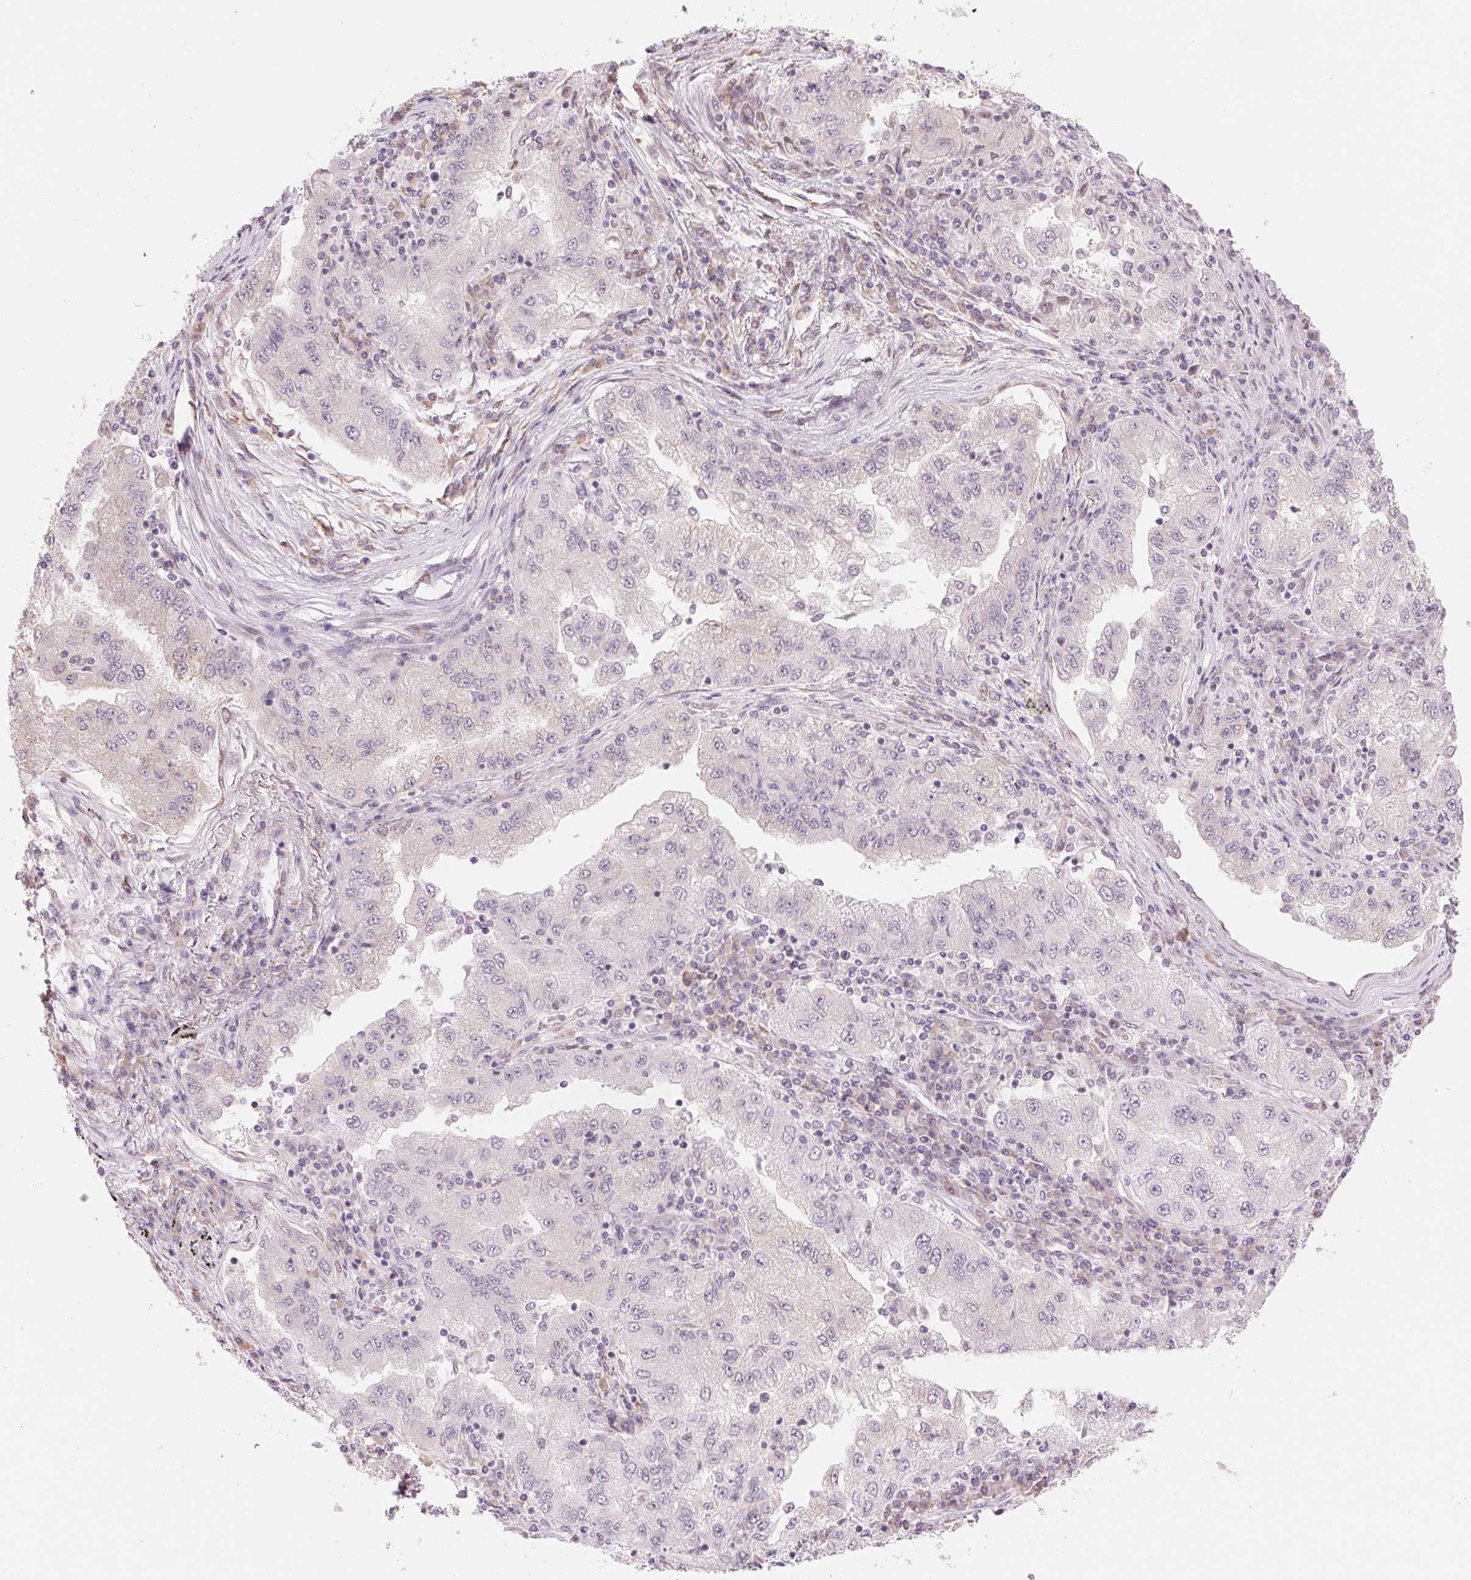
{"staining": {"intensity": "negative", "quantity": "none", "location": "none"}, "tissue": "lung cancer", "cell_type": "Tumor cells", "image_type": "cancer", "snomed": [{"axis": "morphology", "description": "Adenocarcinoma, NOS"}, {"axis": "morphology", "description": "Adenocarcinoma primary or metastatic"}, {"axis": "topography", "description": "Lung"}], "caption": "The histopathology image displays no significant staining in tumor cells of lung cancer. (Stains: DAB immunohistochemistry (IHC) with hematoxylin counter stain, Microscopy: brightfield microscopy at high magnification).", "gene": "ERI3", "patient": {"sex": "male", "age": 74}}